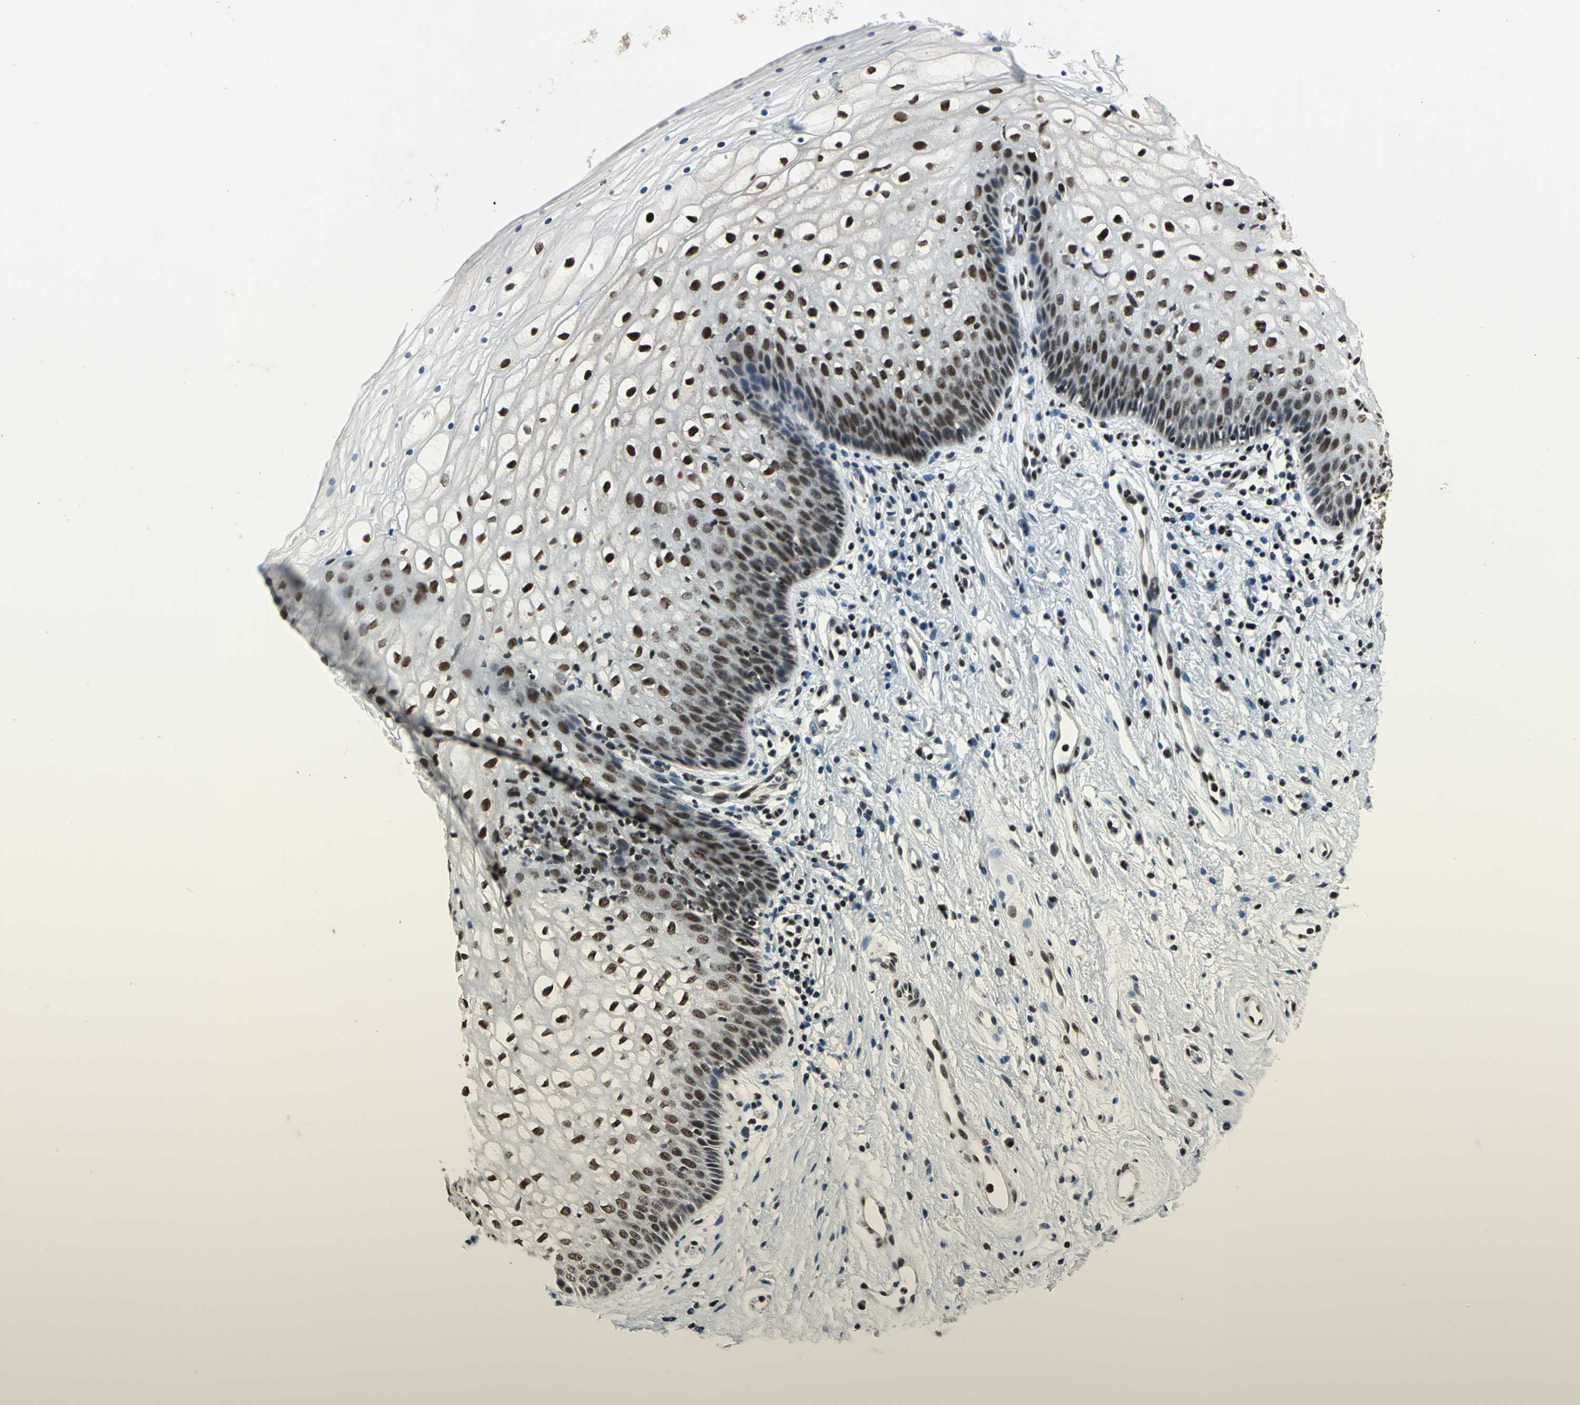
{"staining": {"intensity": "strong", "quantity": "25%-75%", "location": "nuclear"}, "tissue": "vagina", "cell_type": "Squamous epithelial cells", "image_type": "normal", "snomed": [{"axis": "morphology", "description": "Normal tissue, NOS"}, {"axis": "topography", "description": "Vagina"}], "caption": "Approximately 25%-75% of squamous epithelial cells in benign human vagina demonstrate strong nuclear protein staining as visualized by brown immunohistochemical staining.", "gene": "BCLAF1", "patient": {"sex": "female", "age": 34}}